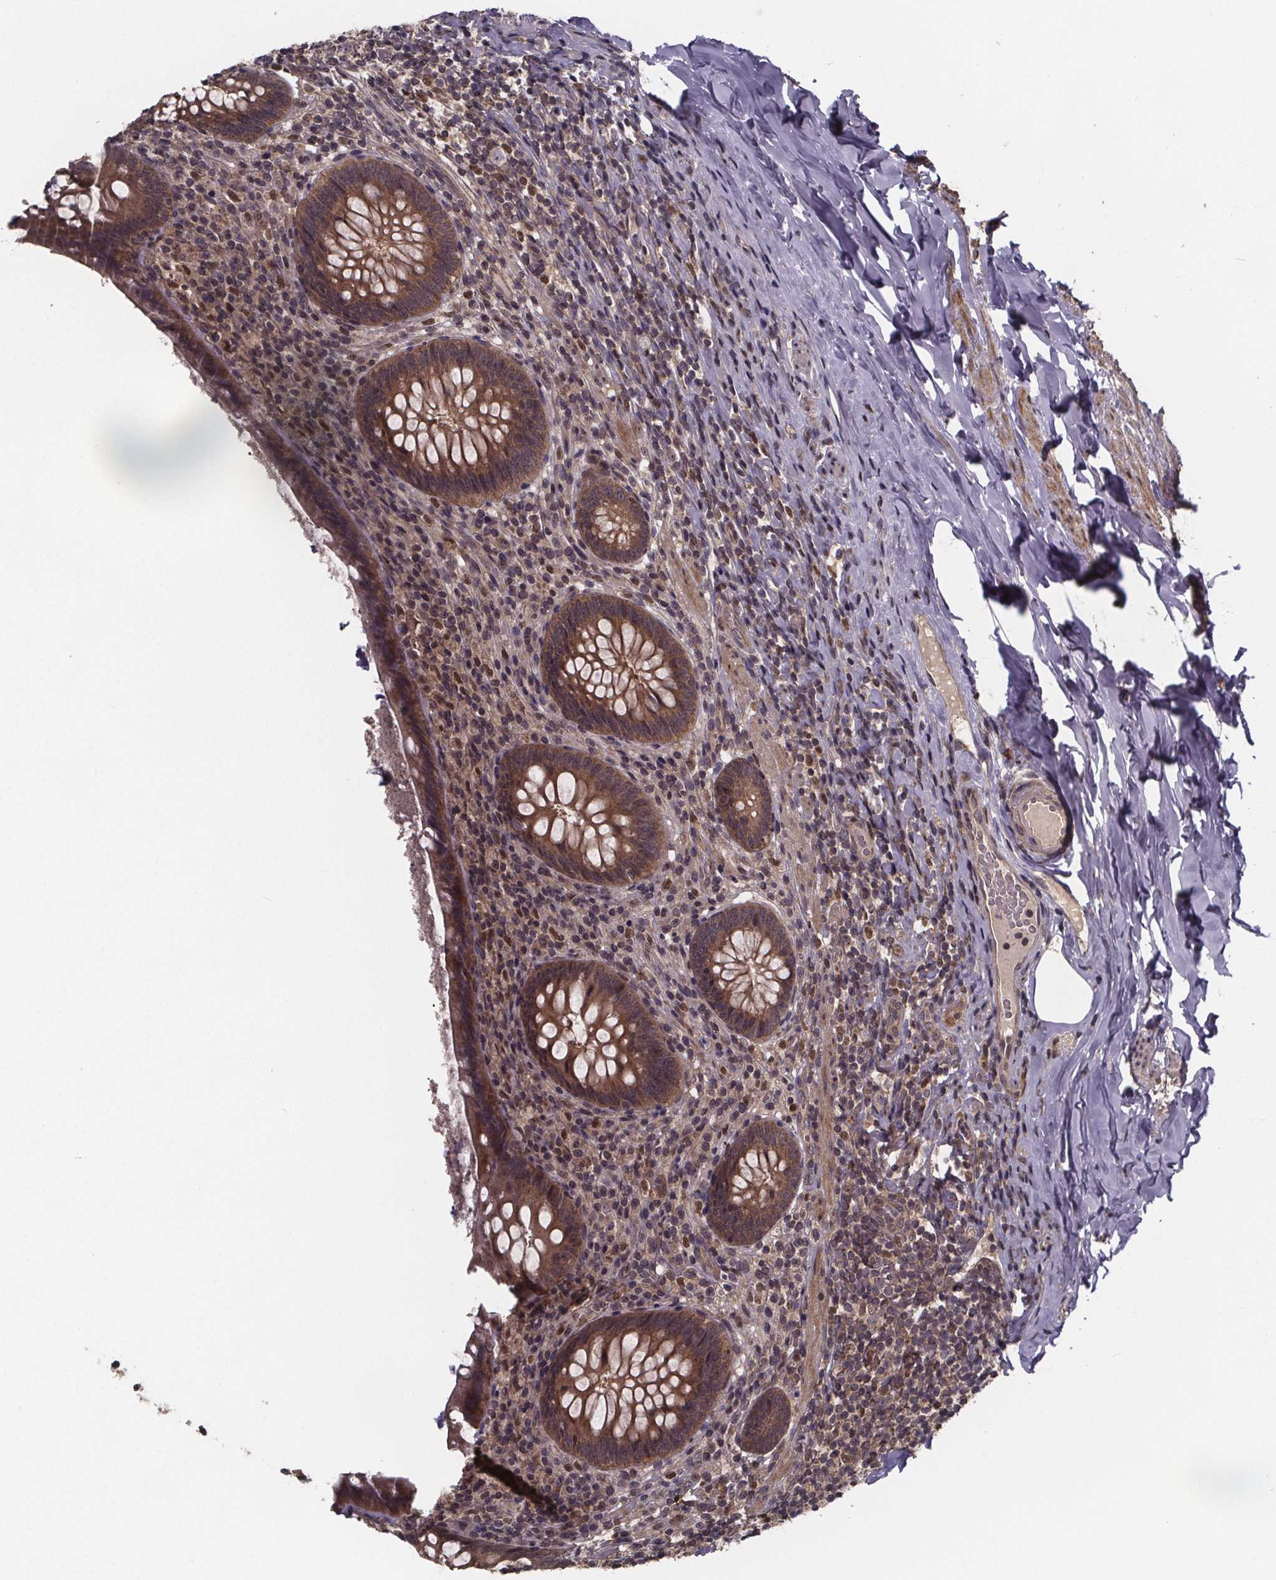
{"staining": {"intensity": "moderate", "quantity": ">75%", "location": "cytoplasmic/membranous,nuclear"}, "tissue": "appendix", "cell_type": "Glandular cells", "image_type": "normal", "snomed": [{"axis": "morphology", "description": "Normal tissue, NOS"}, {"axis": "topography", "description": "Appendix"}], "caption": "Immunohistochemical staining of benign appendix shows moderate cytoplasmic/membranous,nuclear protein staining in about >75% of glandular cells. The staining was performed using DAB, with brown indicating positive protein expression. Nuclei are stained blue with hematoxylin.", "gene": "FN3KRP", "patient": {"sex": "male", "age": 47}}